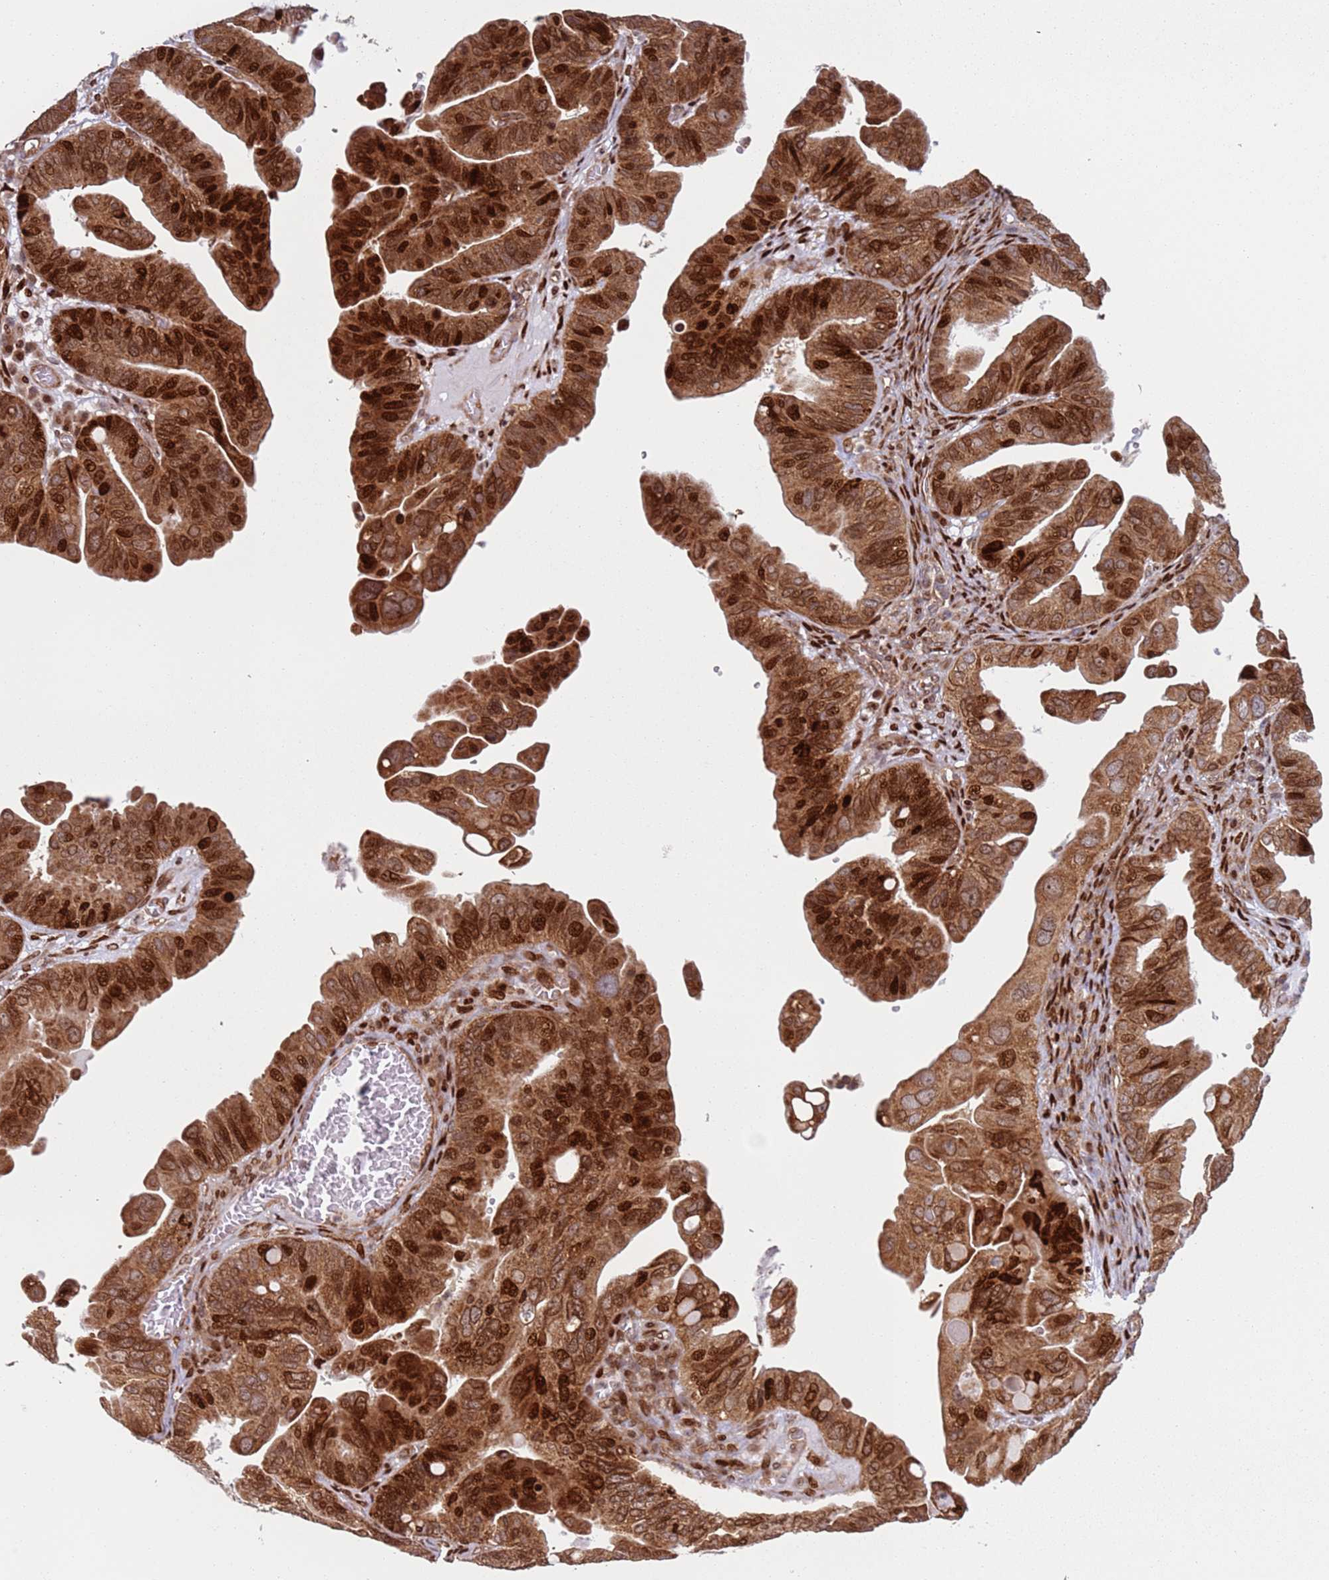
{"staining": {"intensity": "strong", "quantity": ">75%", "location": "cytoplasmic/membranous,nuclear"}, "tissue": "ovarian cancer", "cell_type": "Tumor cells", "image_type": "cancer", "snomed": [{"axis": "morphology", "description": "Cystadenocarcinoma, serous, NOS"}, {"axis": "topography", "description": "Ovary"}], "caption": "Protein staining demonstrates strong cytoplasmic/membranous and nuclear expression in approximately >75% of tumor cells in ovarian cancer (serous cystadenocarcinoma).", "gene": "HNRNPLL", "patient": {"sex": "female", "age": 56}}